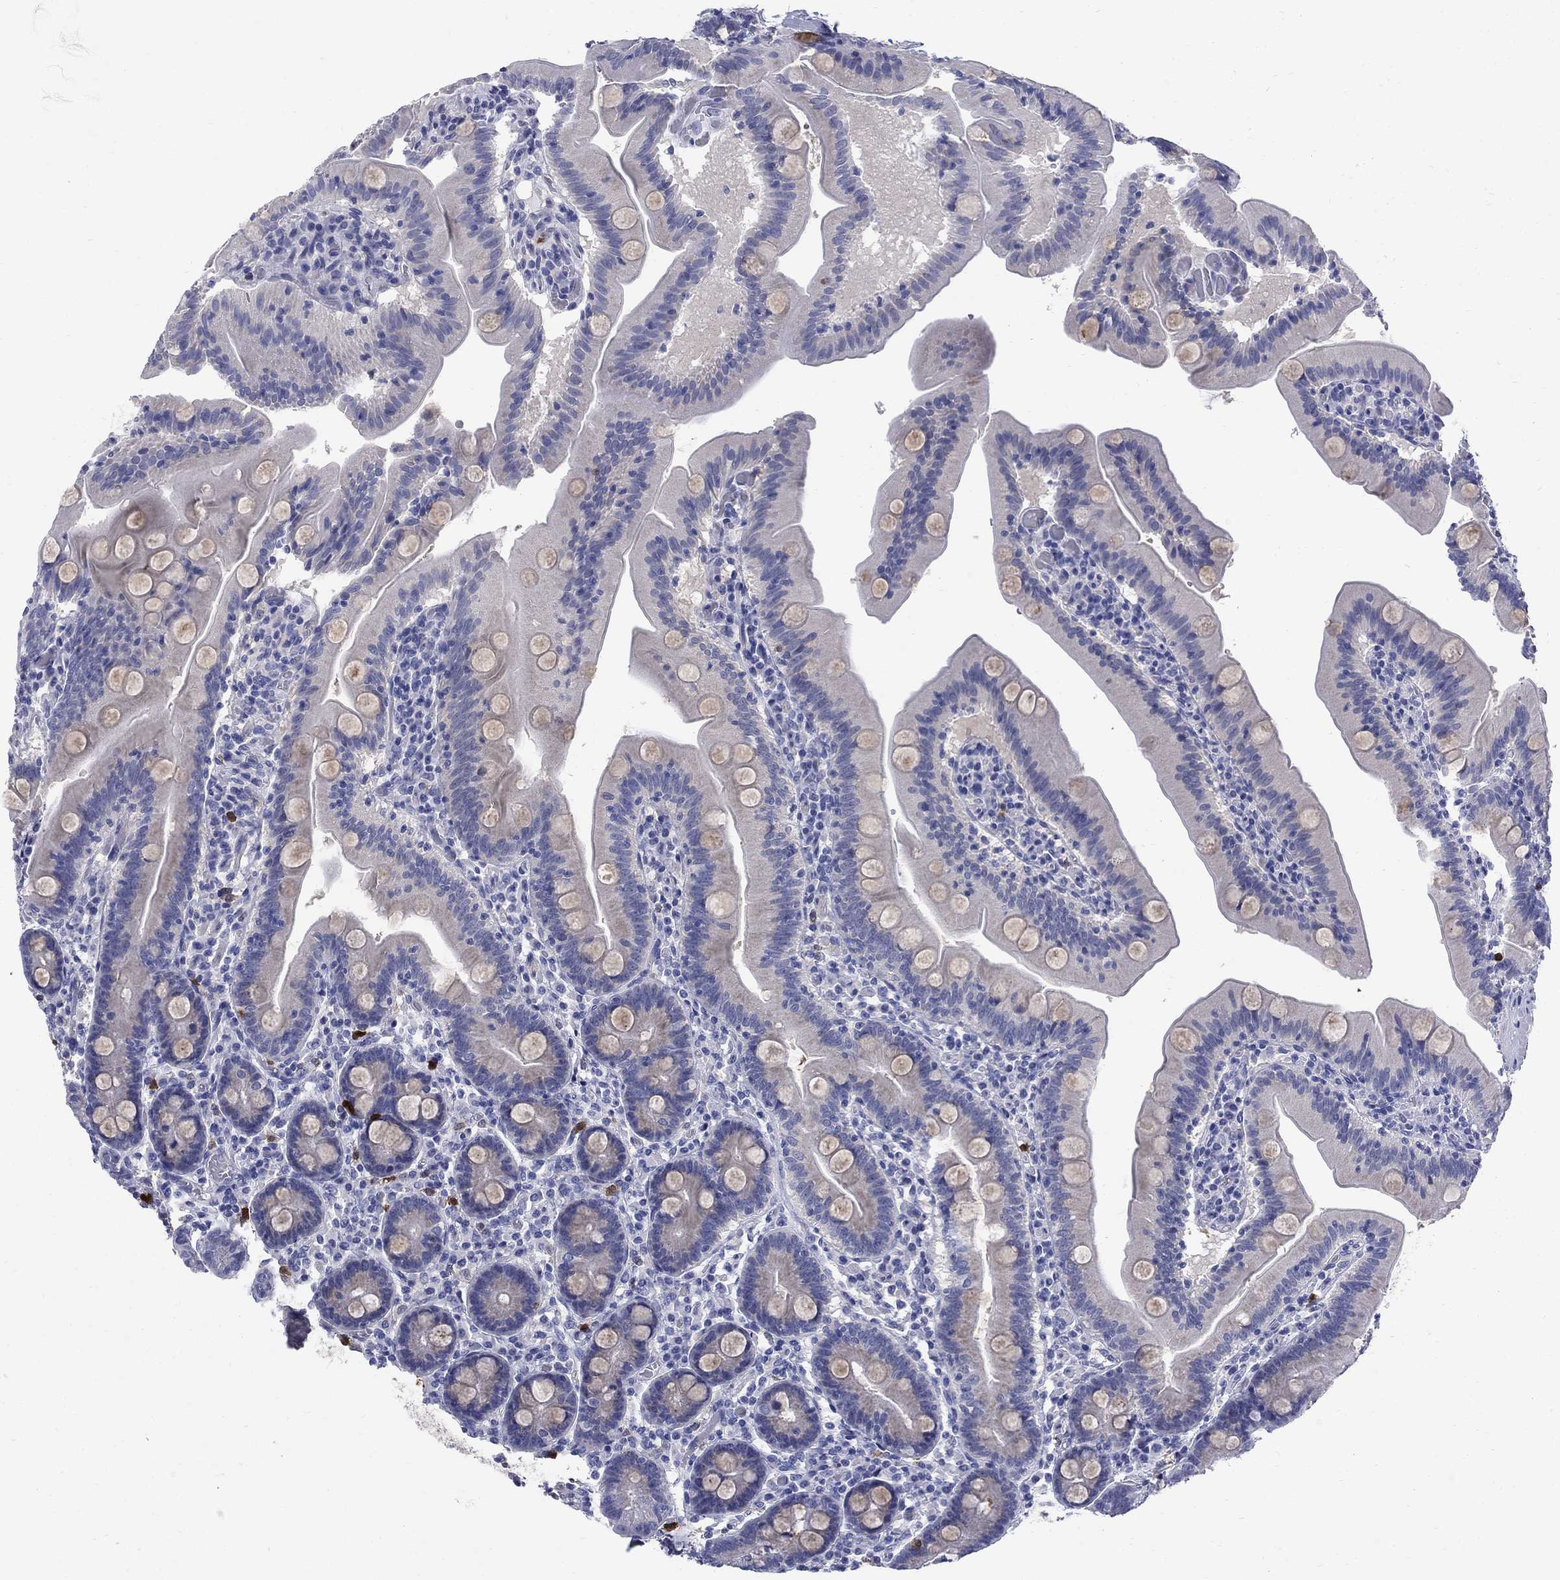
{"staining": {"intensity": "negative", "quantity": "none", "location": "none"}, "tissue": "small intestine", "cell_type": "Glandular cells", "image_type": "normal", "snomed": [{"axis": "morphology", "description": "Normal tissue, NOS"}, {"axis": "topography", "description": "Small intestine"}], "caption": "Immunohistochemical staining of benign human small intestine exhibits no significant expression in glandular cells.", "gene": "SERPINB2", "patient": {"sex": "male", "age": 37}}